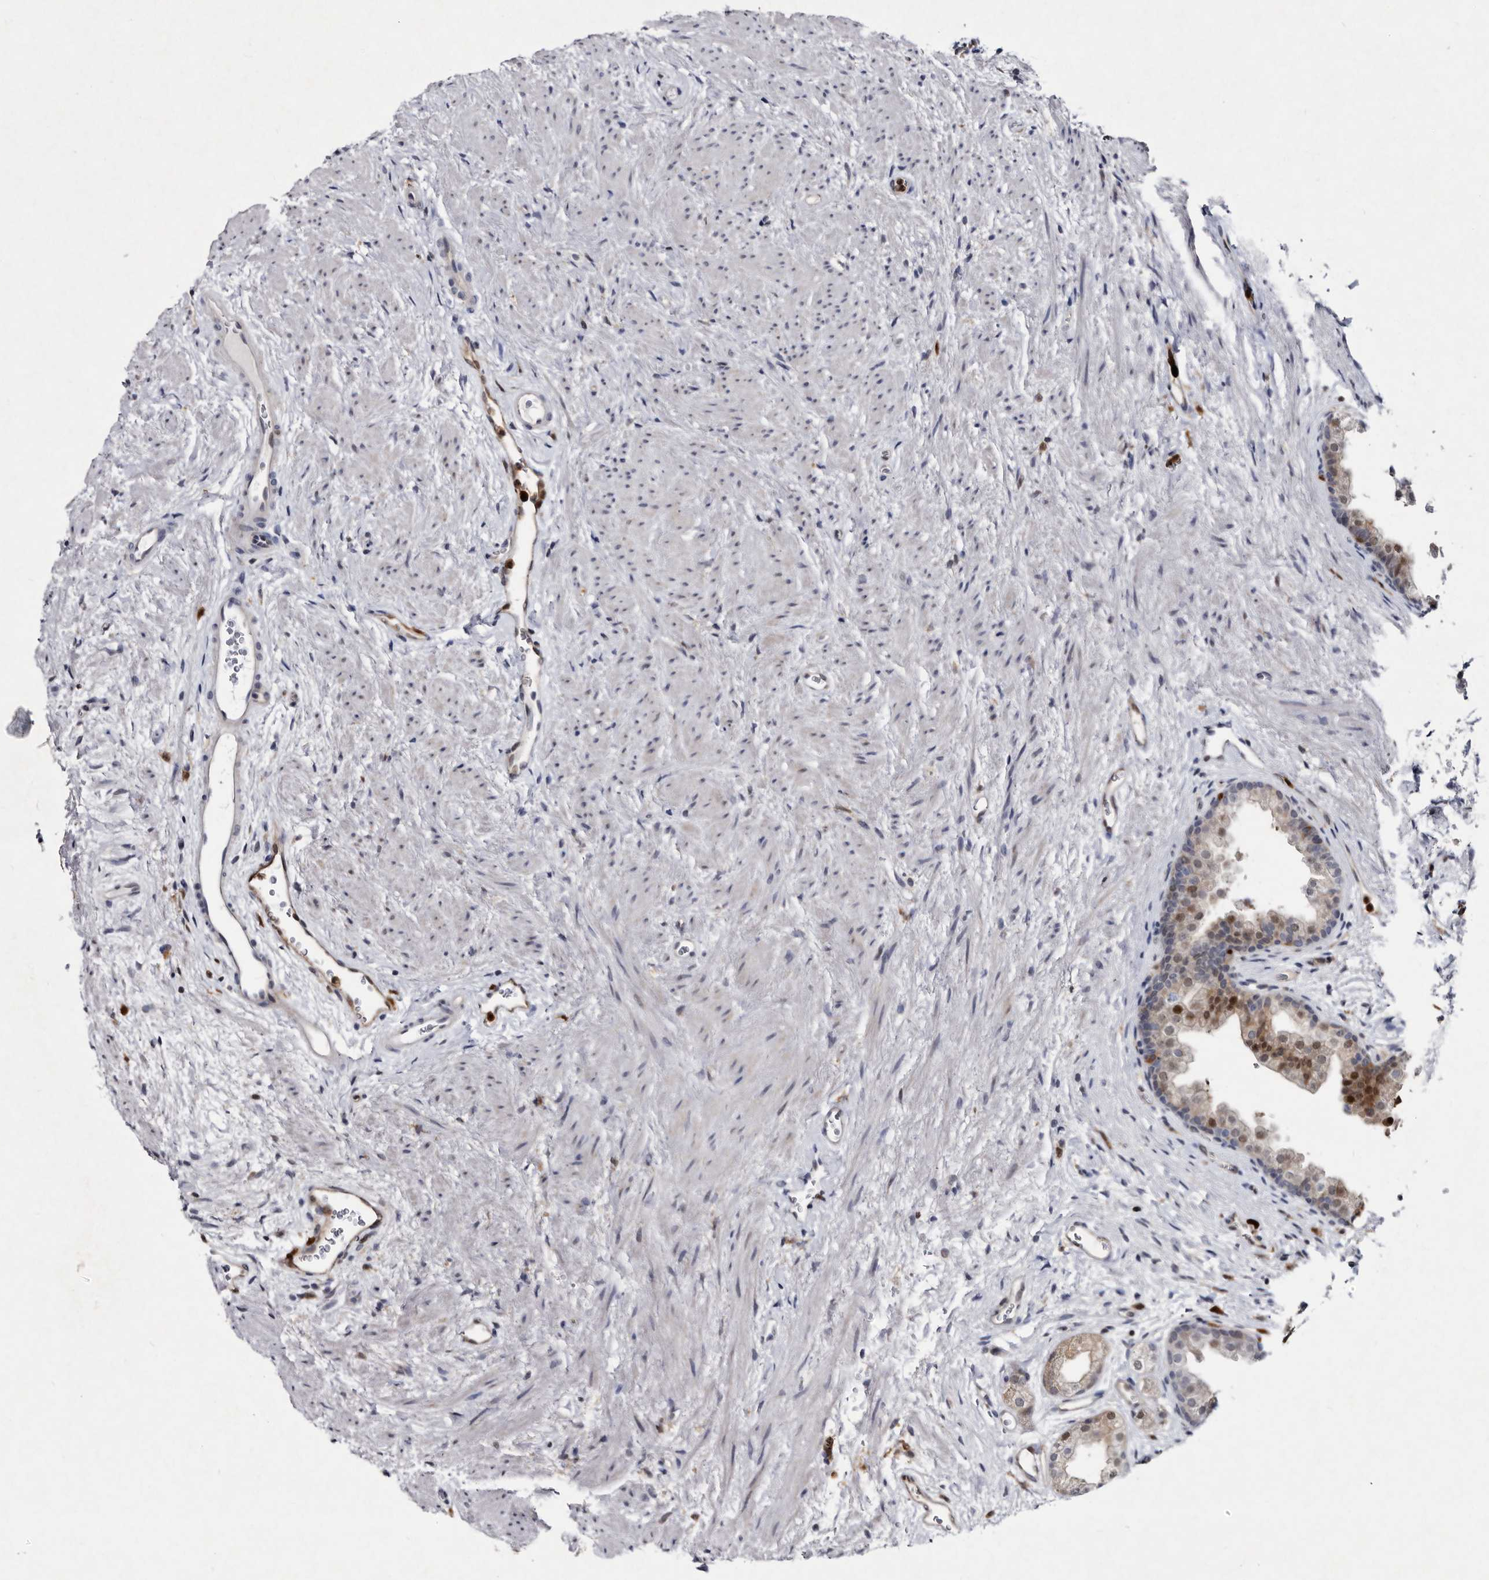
{"staining": {"intensity": "moderate", "quantity": "<25%", "location": "cytoplasmic/membranous,nuclear"}, "tissue": "prostate", "cell_type": "Glandular cells", "image_type": "normal", "snomed": [{"axis": "morphology", "description": "Normal tissue, NOS"}, {"axis": "topography", "description": "Prostate"}], "caption": "An immunohistochemistry micrograph of unremarkable tissue is shown. Protein staining in brown labels moderate cytoplasmic/membranous,nuclear positivity in prostate within glandular cells.", "gene": "SERPINB8", "patient": {"sex": "male", "age": 48}}